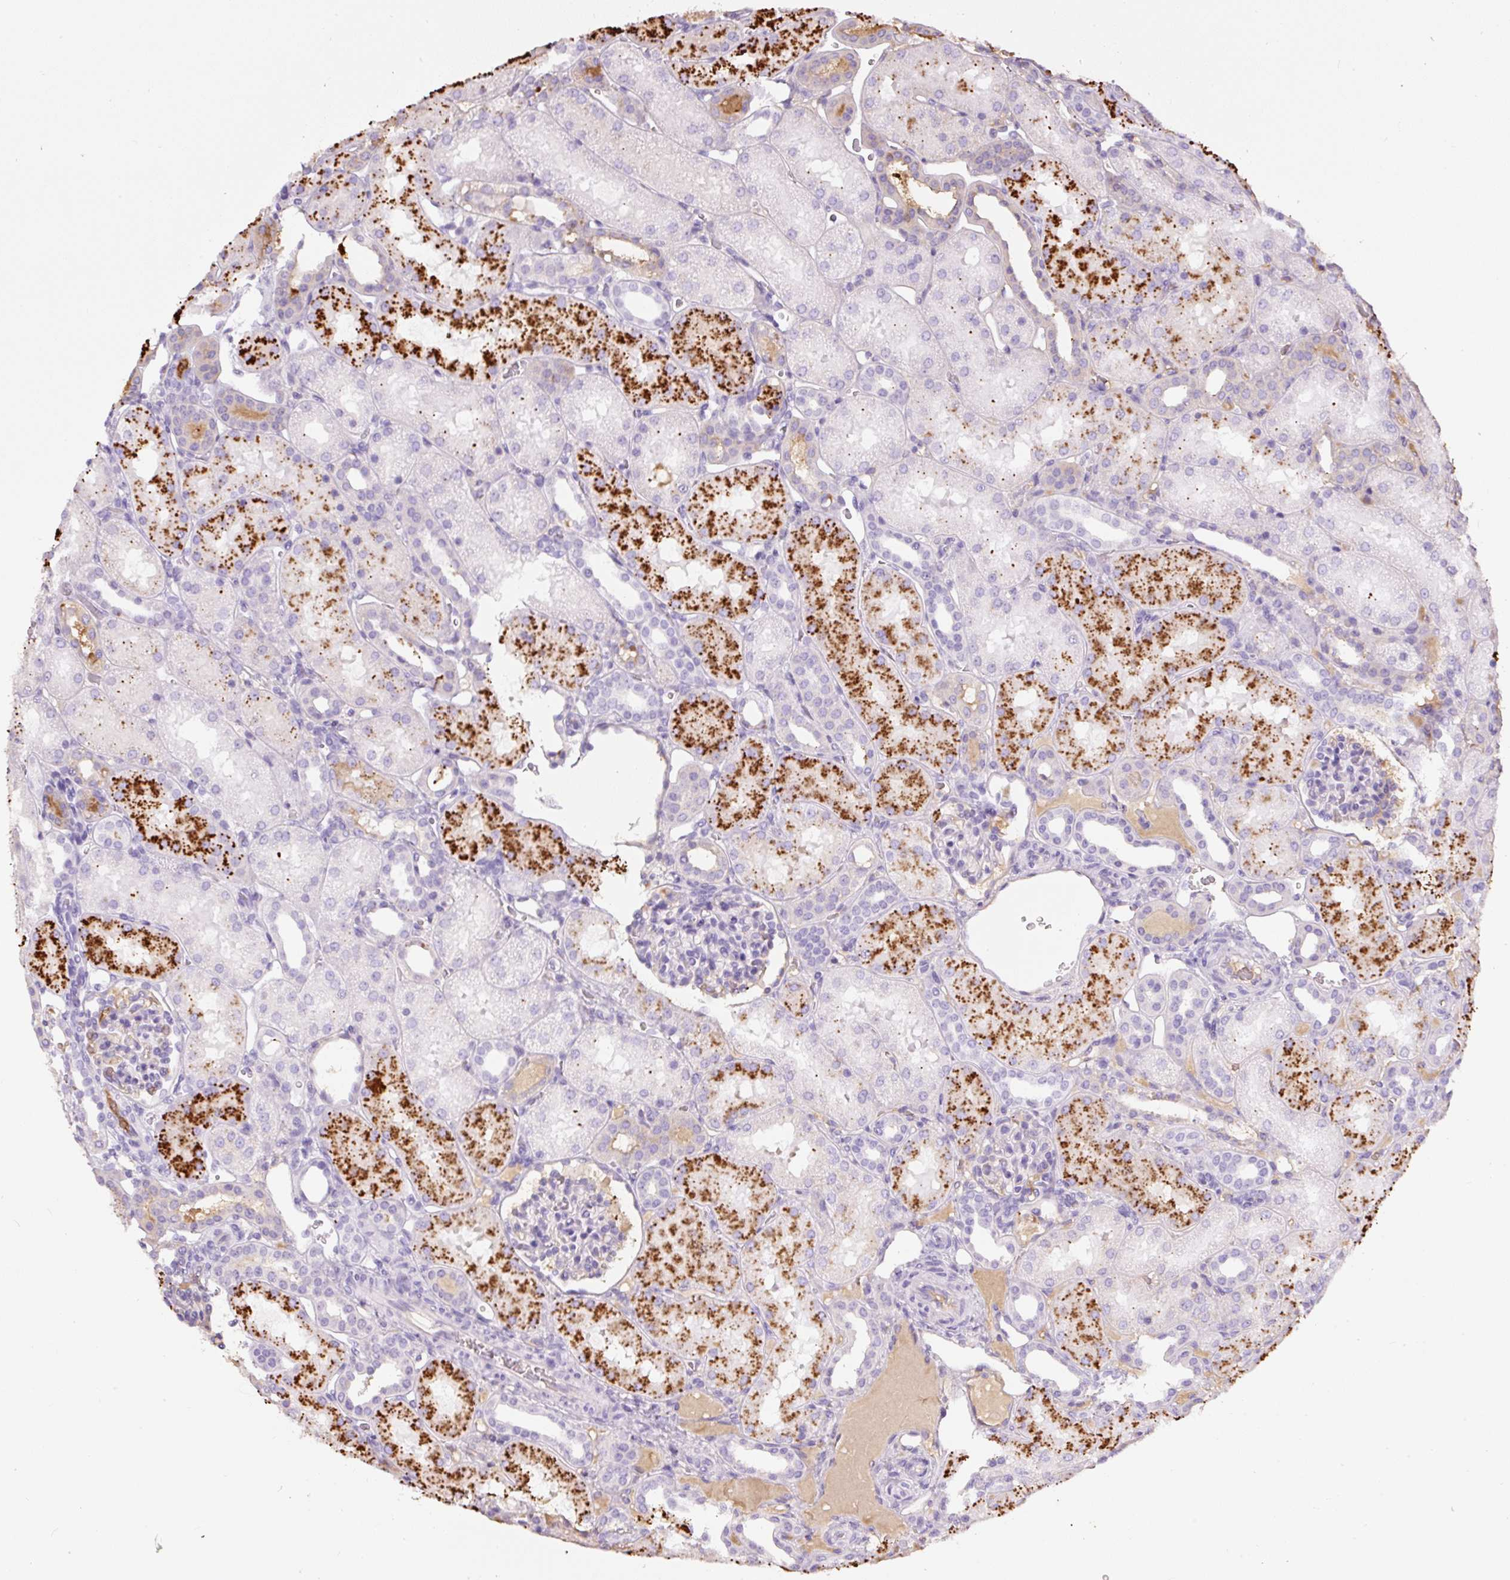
{"staining": {"intensity": "negative", "quantity": "none", "location": "none"}, "tissue": "kidney", "cell_type": "Cells in glomeruli", "image_type": "normal", "snomed": [{"axis": "morphology", "description": "Normal tissue, NOS"}, {"axis": "topography", "description": "Kidney"}], "caption": "This is a histopathology image of immunohistochemistry staining of normal kidney, which shows no expression in cells in glomeruli.", "gene": "APOA1", "patient": {"sex": "male", "age": 2}}